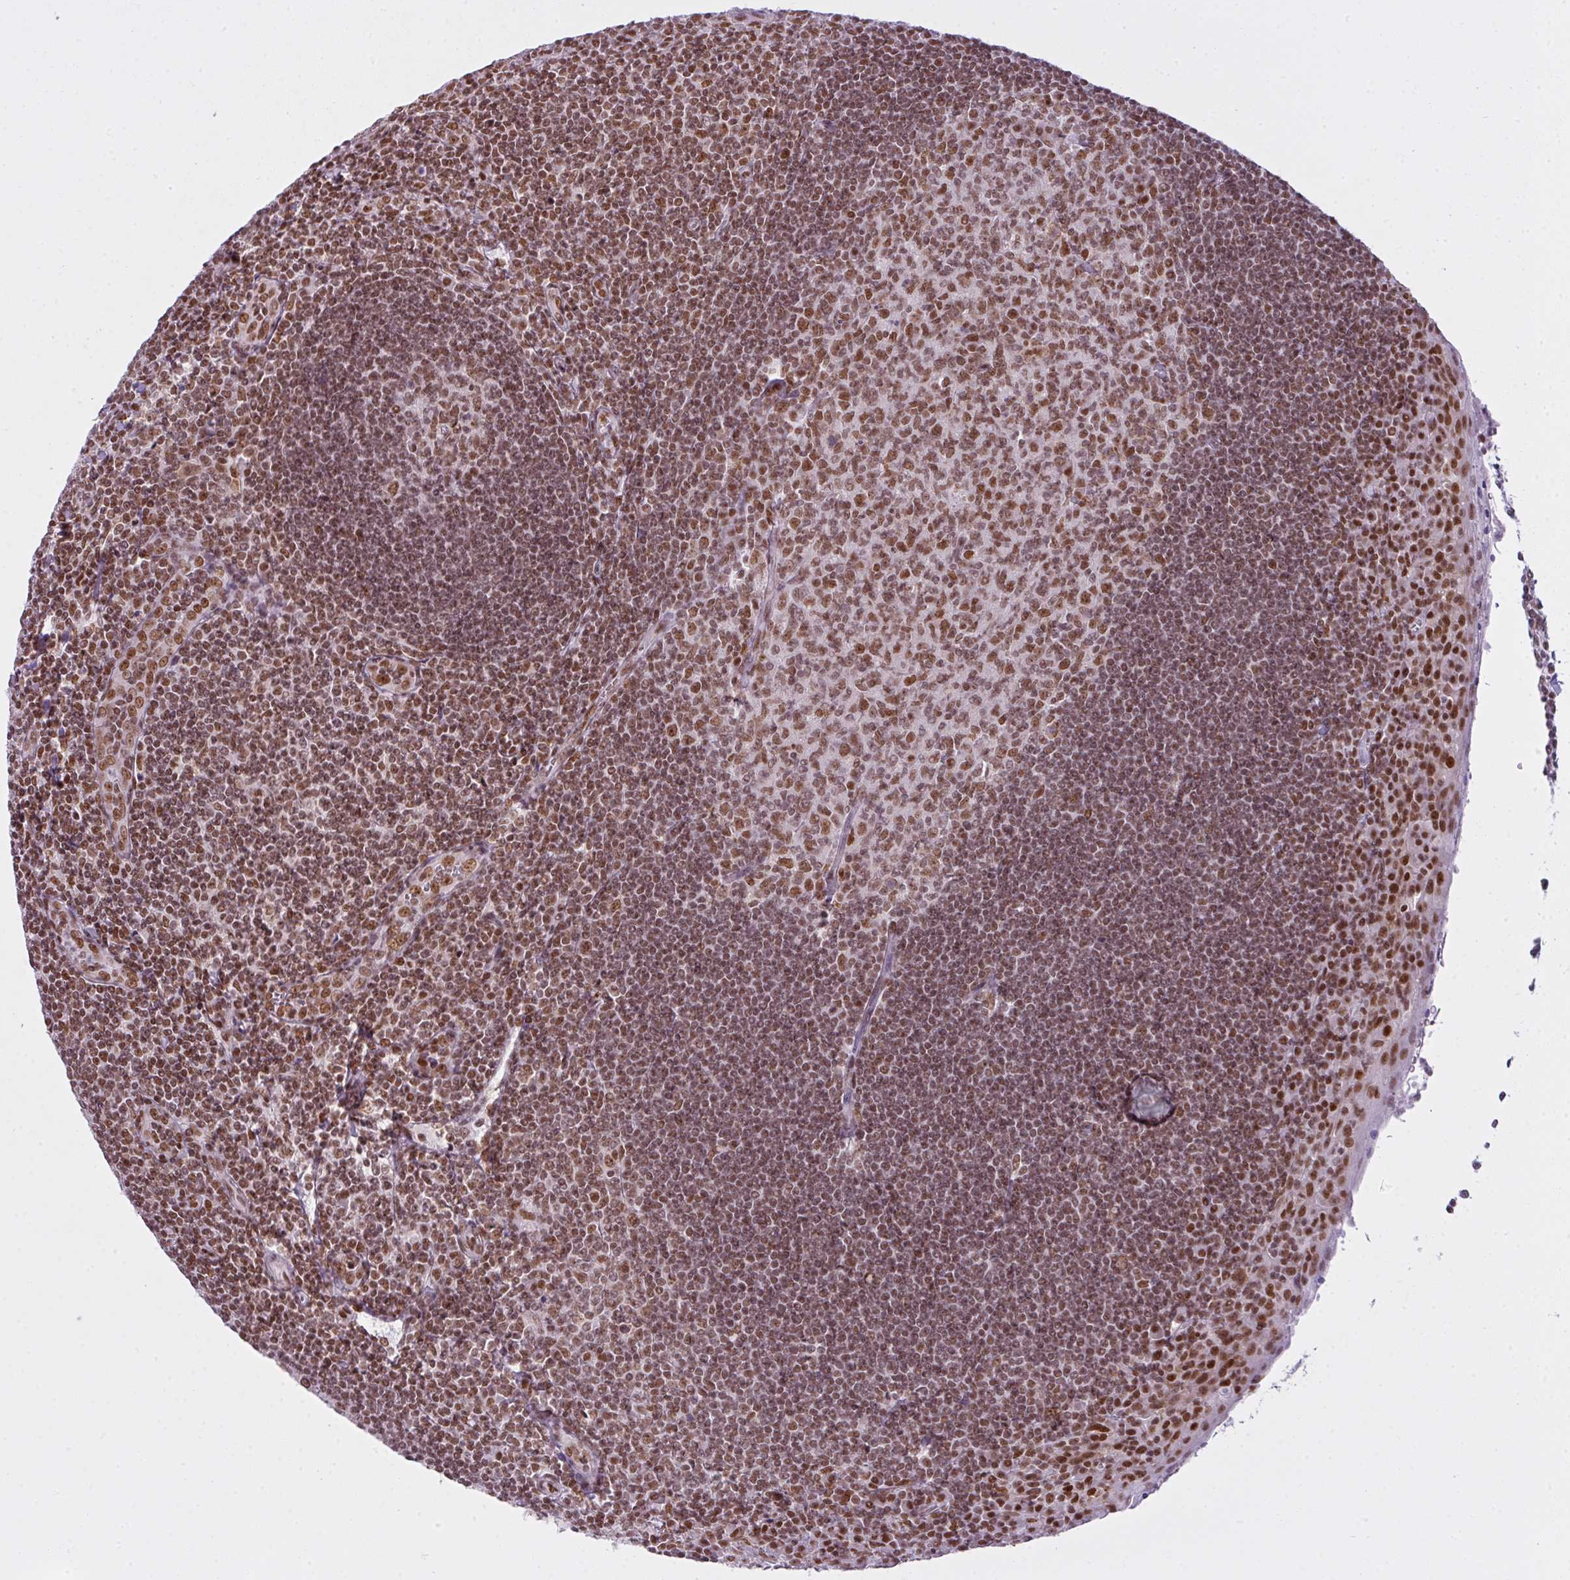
{"staining": {"intensity": "moderate", "quantity": ">75%", "location": "nuclear"}, "tissue": "tonsil", "cell_type": "Germinal center cells", "image_type": "normal", "snomed": [{"axis": "morphology", "description": "Normal tissue, NOS"}, {"axis": "topography", "description": "Tonsil"}], "caption": "Tonsil stained with DAB immunohistochemistry exhibits medium levels of moderate nuclear staining in about >75% of germinal center cells.", "gene": "ARL6IP4", "patient": {"sex": "male", "age": 27}}